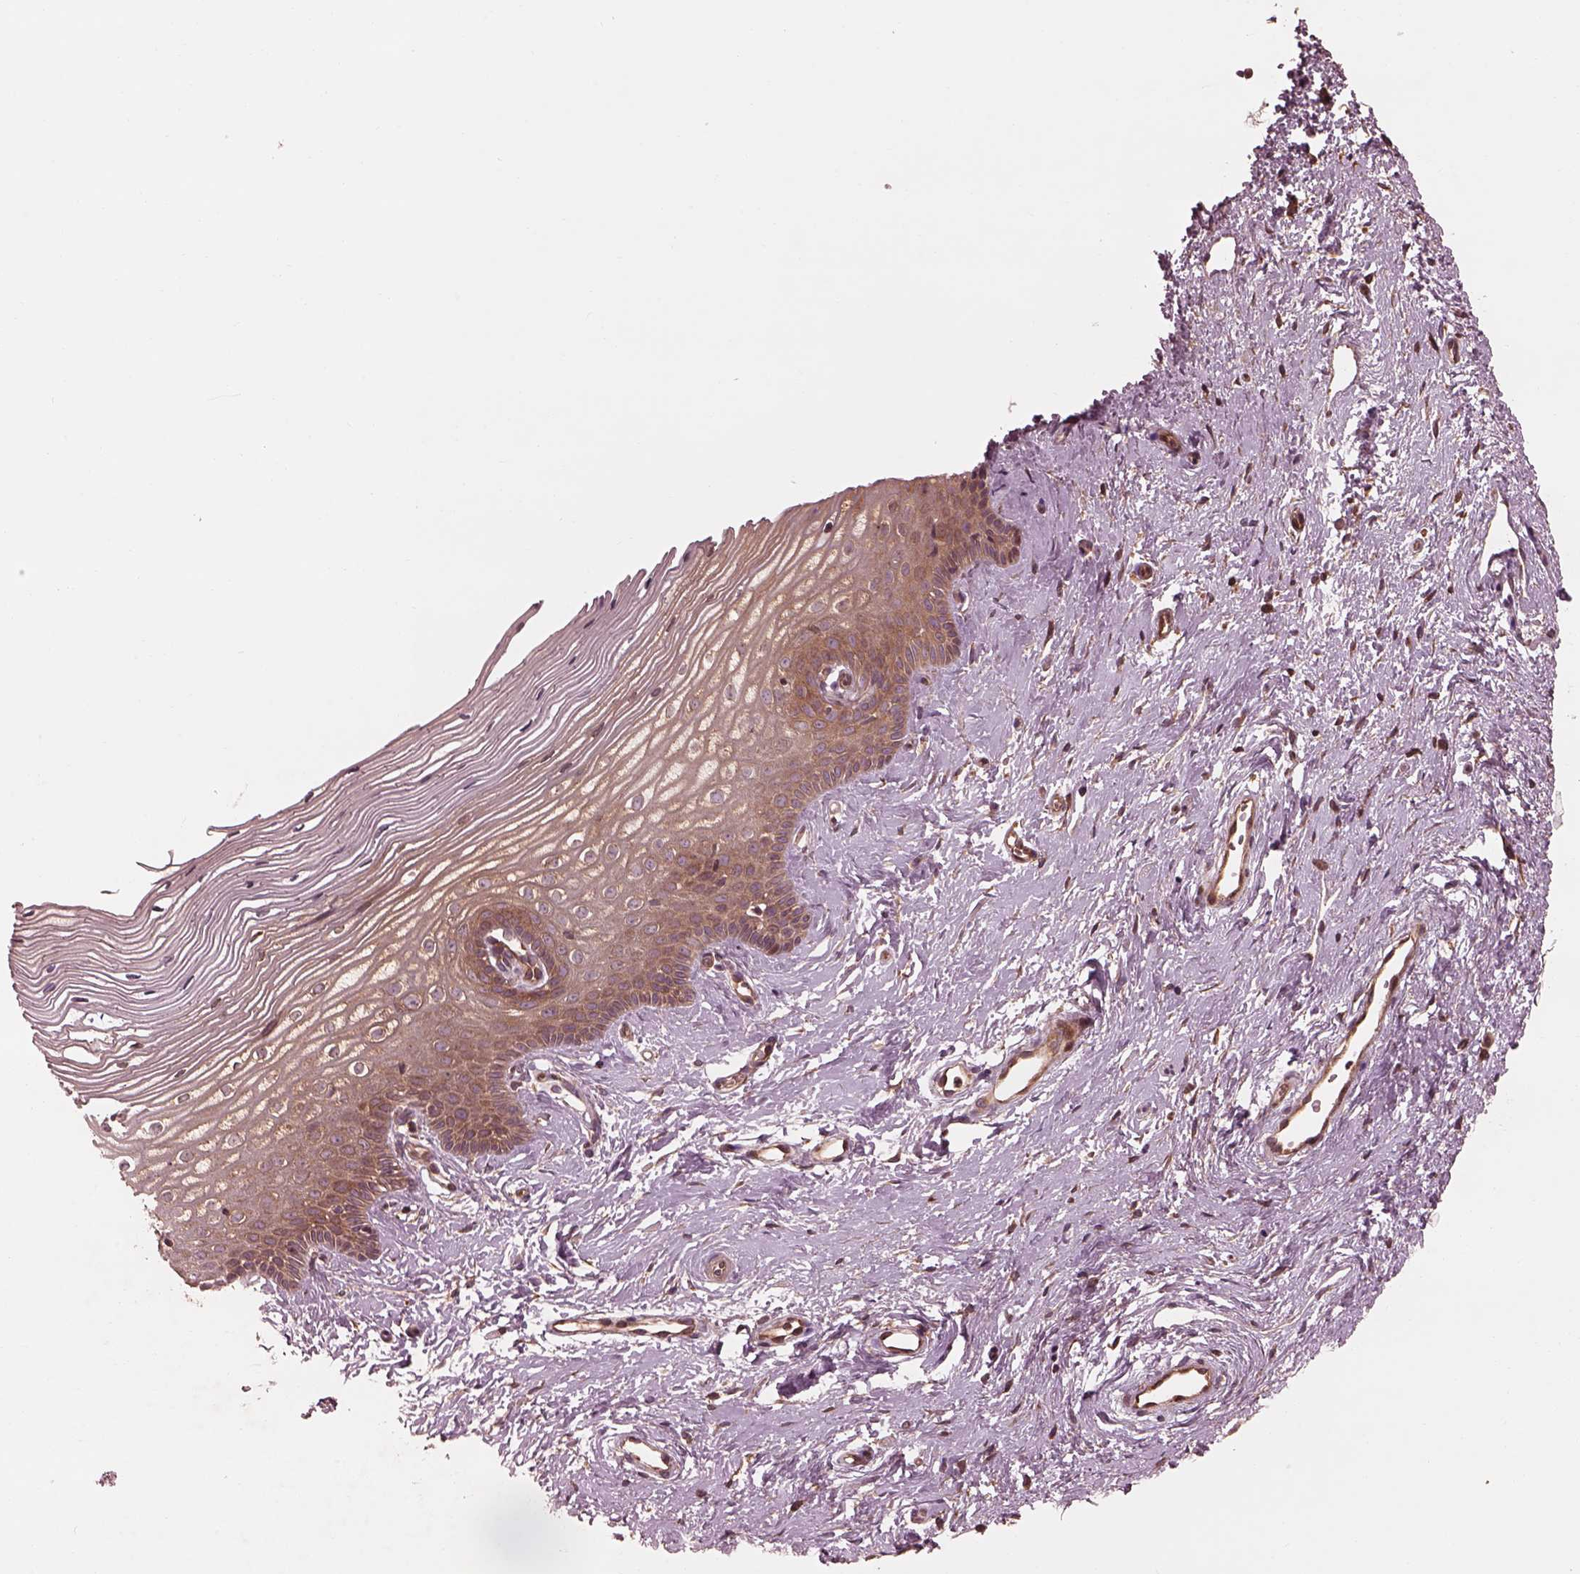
{"staining": {"intensity": "moderate", "quantity": ">75%", "location": "cytoplasmic/membranous"}, "tissue": "cervix", "cell_type": "Glandular cells", "image_type": "normal", "snomed": [{"axis": "morphology", "description": "Normal tissue, NOS"}, {"axis": "topography", "description": "Cervix"}], "caption": "Immunohistochemical staining of unremarkable human cervix shows moderate cytoplasmic/membranous protein positivity in approximately >75% of glandular cells.", "gene": "PIK3R2", "patient": {"sex": "female", "age": 40}}